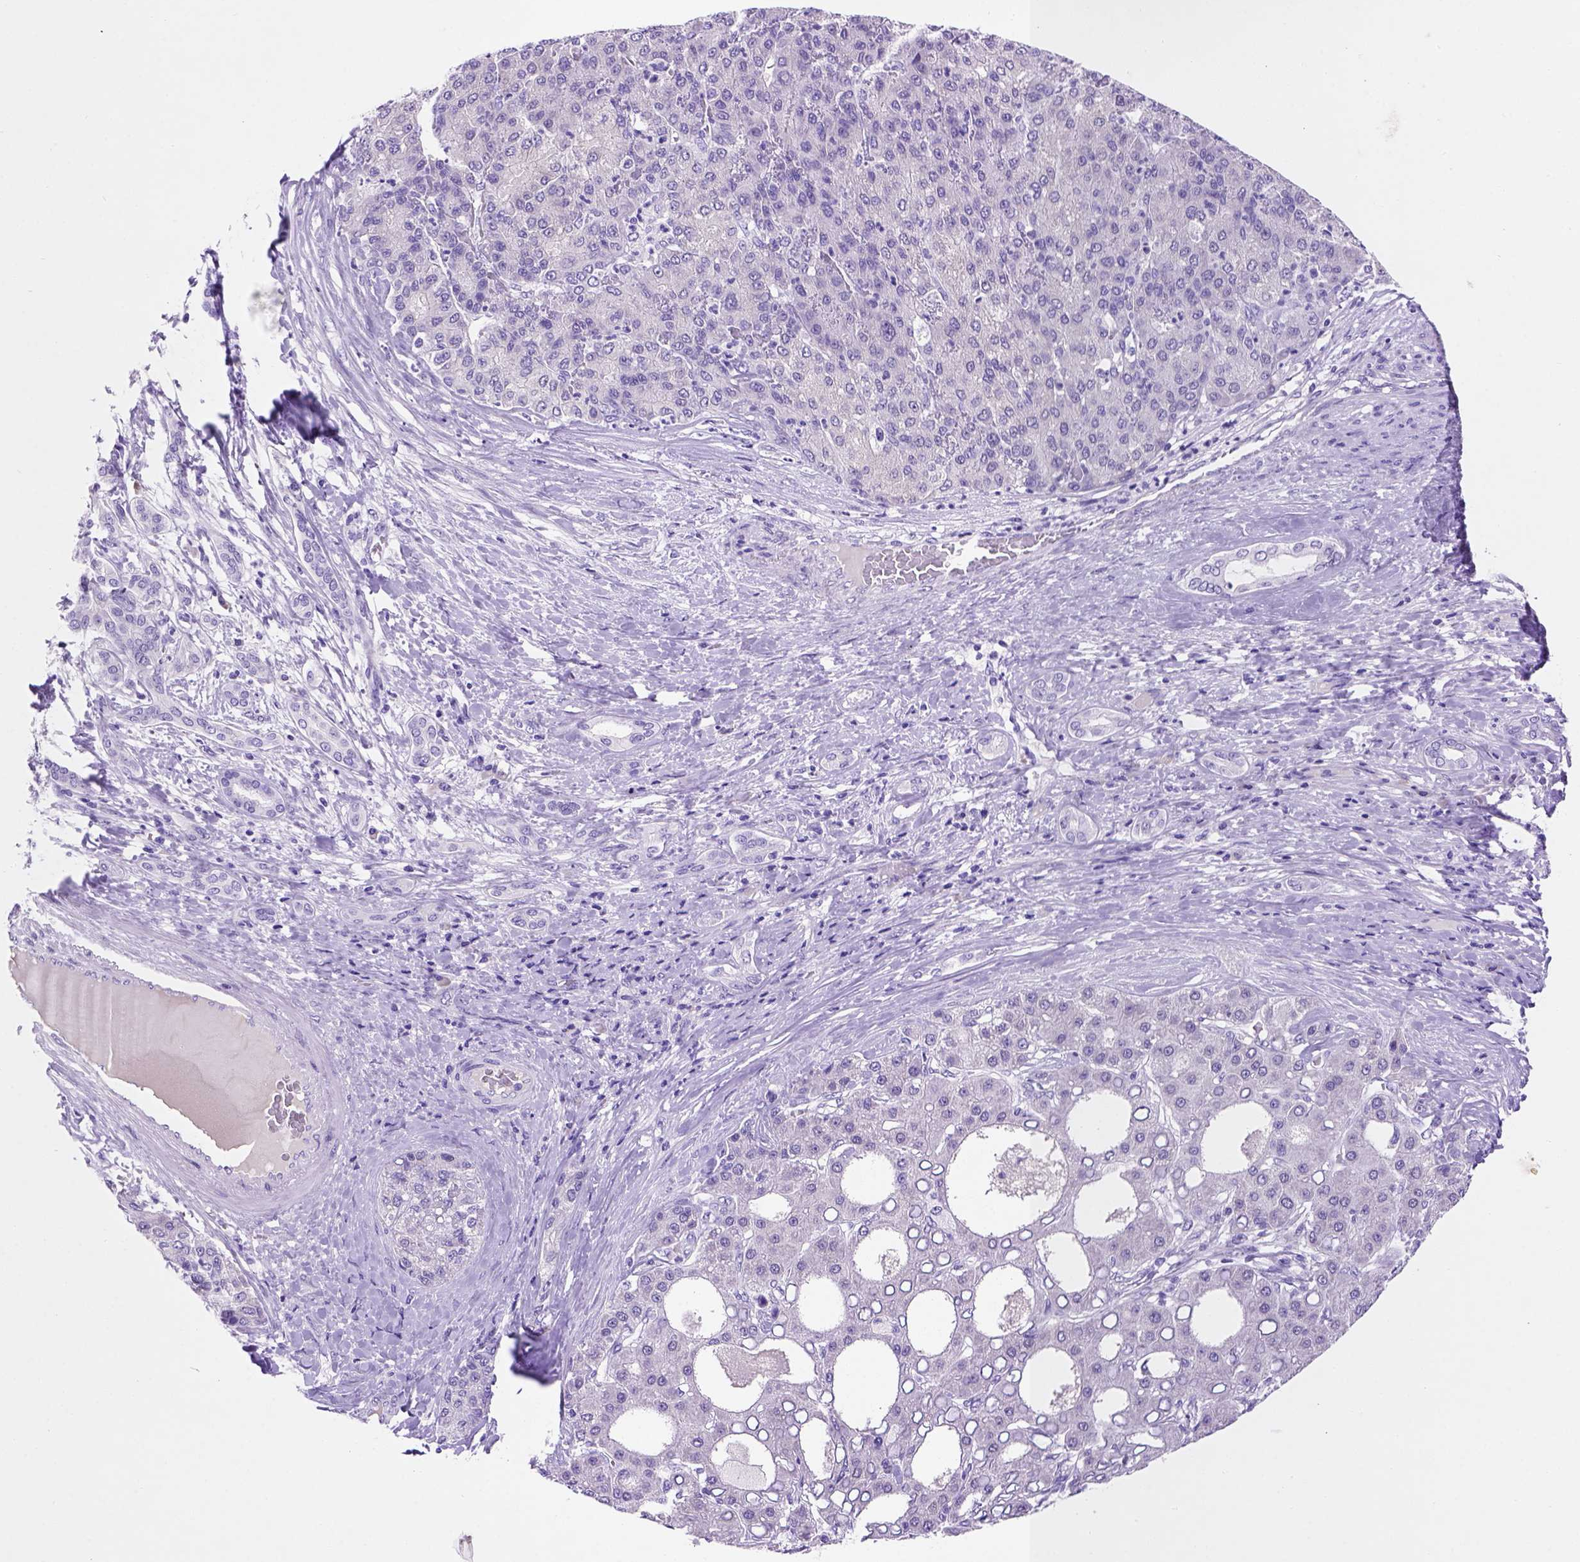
{"staining": {"intensity": "negative", "quantity": "none", "location": "none"}, "tissue": "liver cancer", "cell_type": "Tumor cells", "image_type": "cancer", "snomed": [{"axis": "morphology", "description": "Carcinoma, Hepatocellular, NOS"}, {"axis": "topography", "description": "Liver"}], "caption": "Tumor cells show no significant staining in hepatocellular carcinoma (liver).", "gene": "FAM81B", "patient": {"sex": "male", "age": 65}}